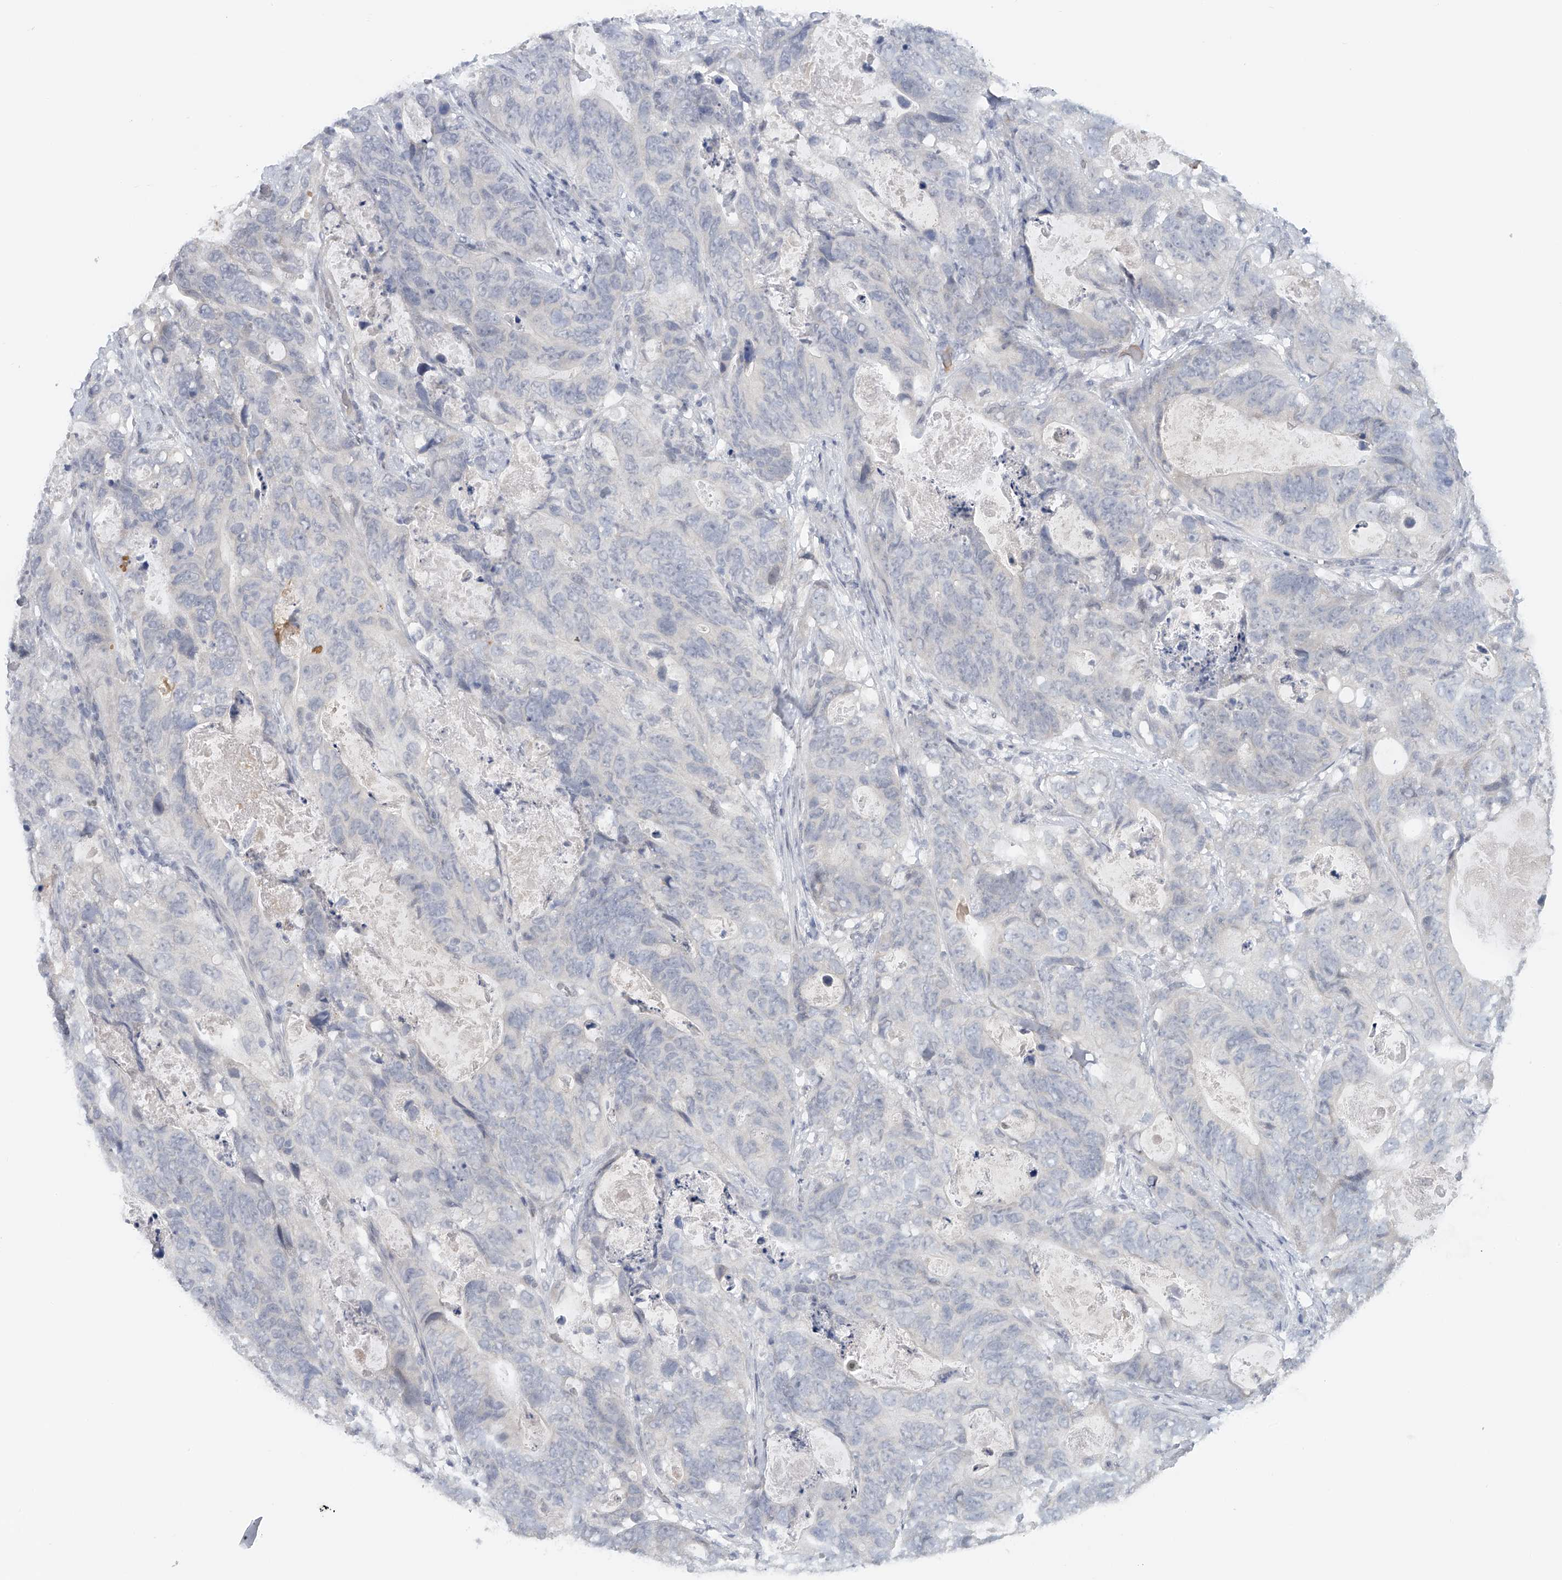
{"staining": {"intensity": "negative", "quantity": "none", "location": "none"}, "tissue": "stomach cancer", "cell_type": "Tumor cells", "image_type": "cancer", "snomed": [{"axis": "morphology", "description": "Normal tissue, NOS"}, {"axis": "morphology", "description": "Adenocarcinoma, NOS"}, {"axis": "topography", "description": "Stomach"}], "caption": "The micrograph shows no significant staining in tumor cells of stomach adenocarcinoma. The staining is performed using DAB (3,3'-diaminobenzidine) brown chromogen with nuclei counter-stained in using hematoxylin.", "gene": "DDX43", "patient": {"sex": "female", "age": 89}}